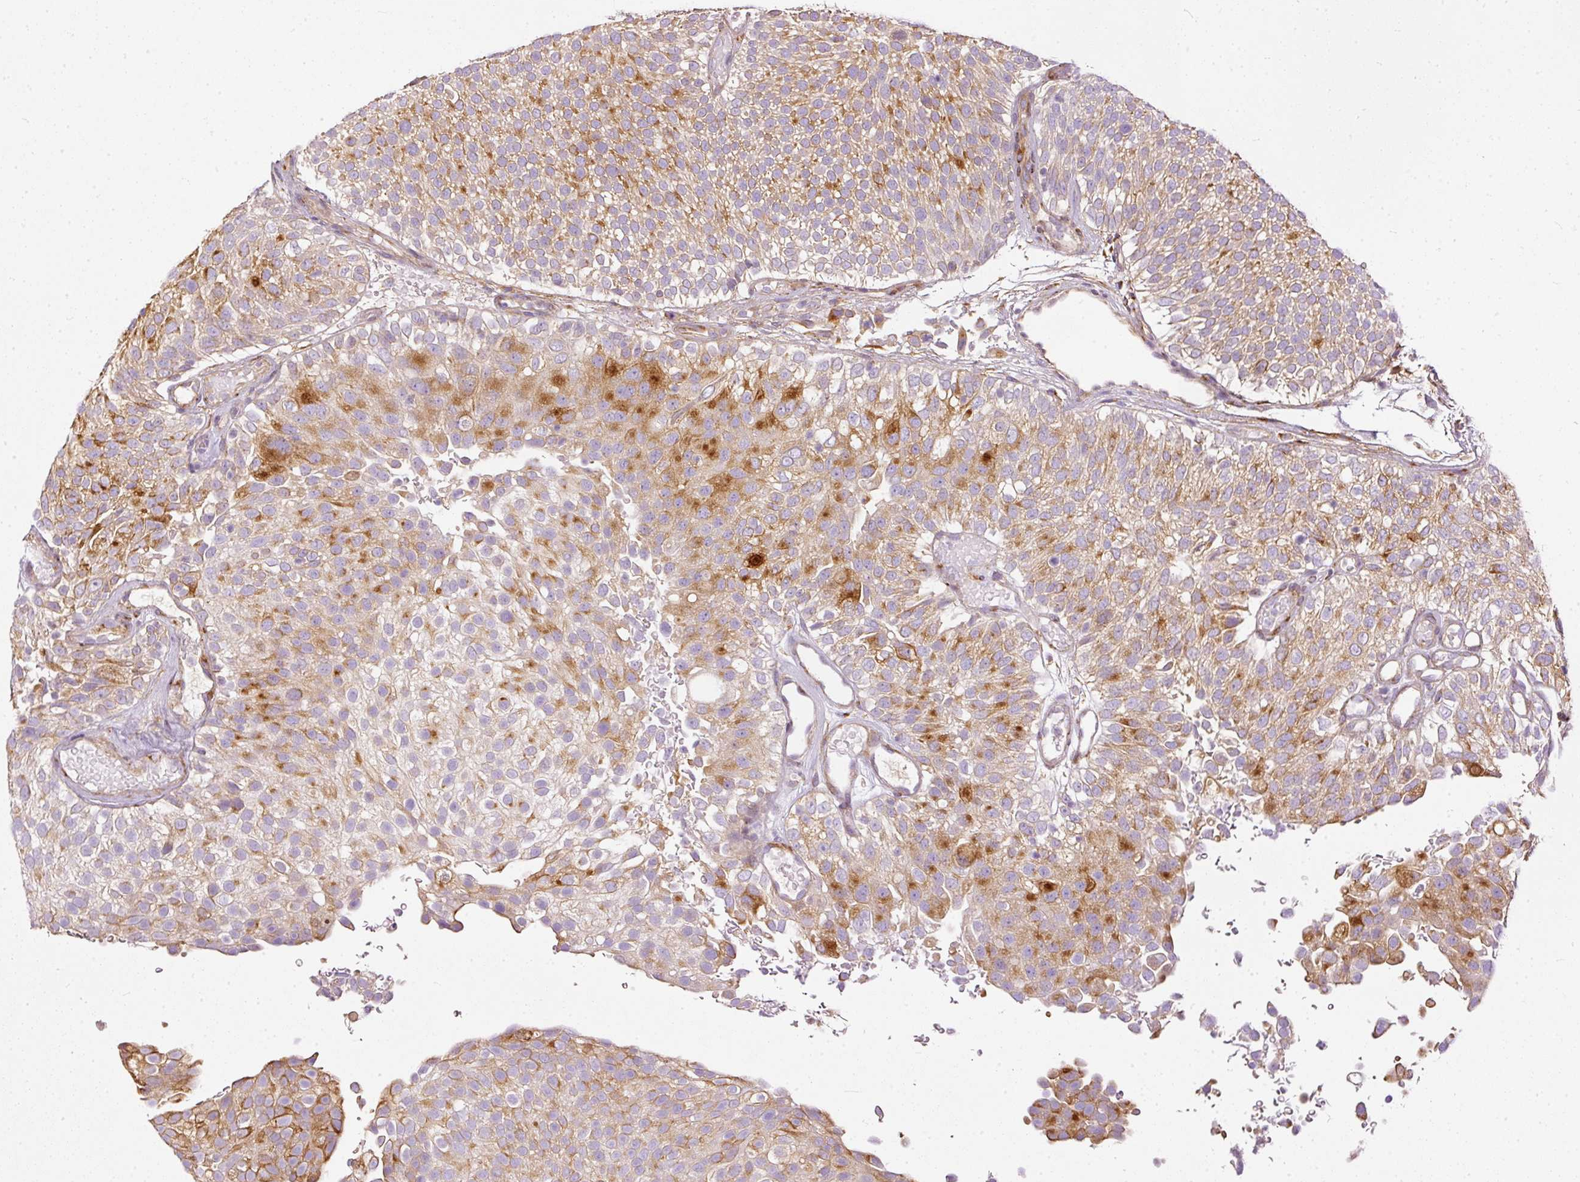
{"staining": {"intensity": "strong", "quantity": "<25%", "location": "cytoplasmic/membranous"}, "tissue": "urothelial cancer", "cell_type": "Tumor cells", "image_type": "cancer", "snomed": [{"axis": "morphology", "description": "Urothelial carcinoma, Low grade"}, {"axis": "topography", "description": "Urinary bladder"}], "caption": "Immunohistochemistry (IHC) micrograph of neoplastic tissue: human urothelial cancer stained using immunohistochemistry (IHC) reveals medium levels of strong protein expression localized specifically in the cytoplasmic/membranous of tumor cells, appearing as a cytoplasmic/membranous brown color.", "gene": "PAQR9", "patient": {"sex": "male", "age": 78}}